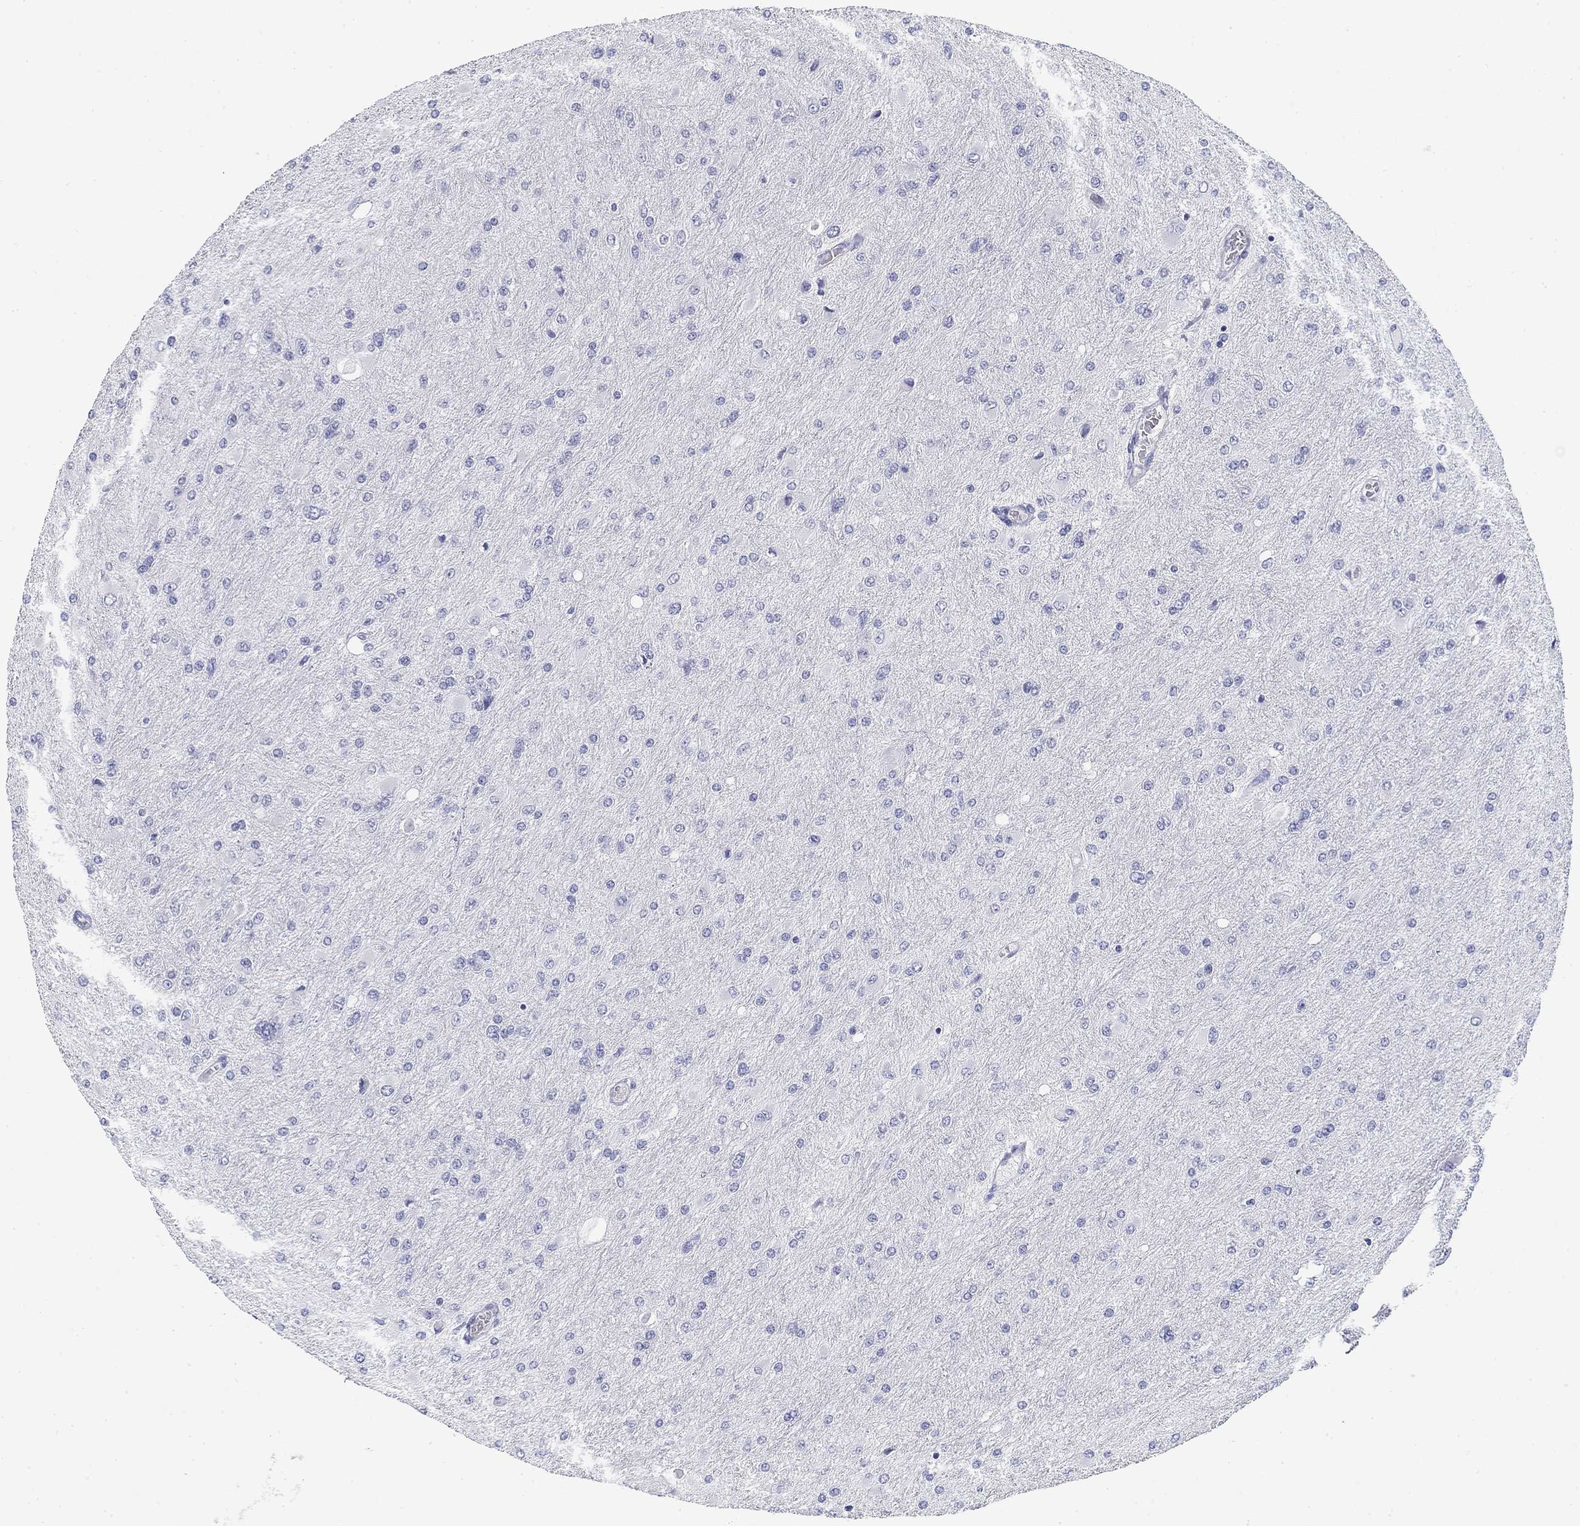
{"staining": {"intensity": "negative", "quantity": "none", "location": "none"}, "tissue": "glioma", "cell_type": "Tumor cells", "image_type": "cancer", "snomed": [{"axis": "morphology", "description": "Glioma, malignant, High grade"}, {"axis": "topography", "description": "Cerebral cortex"}], "caption": "The micrograph displays no significant positivity in tumor cells of glioma. (DAB immunohistochemistry, high magnification).", "gene": "CD79B", "patient": {"sex": "female", "age": 36}}